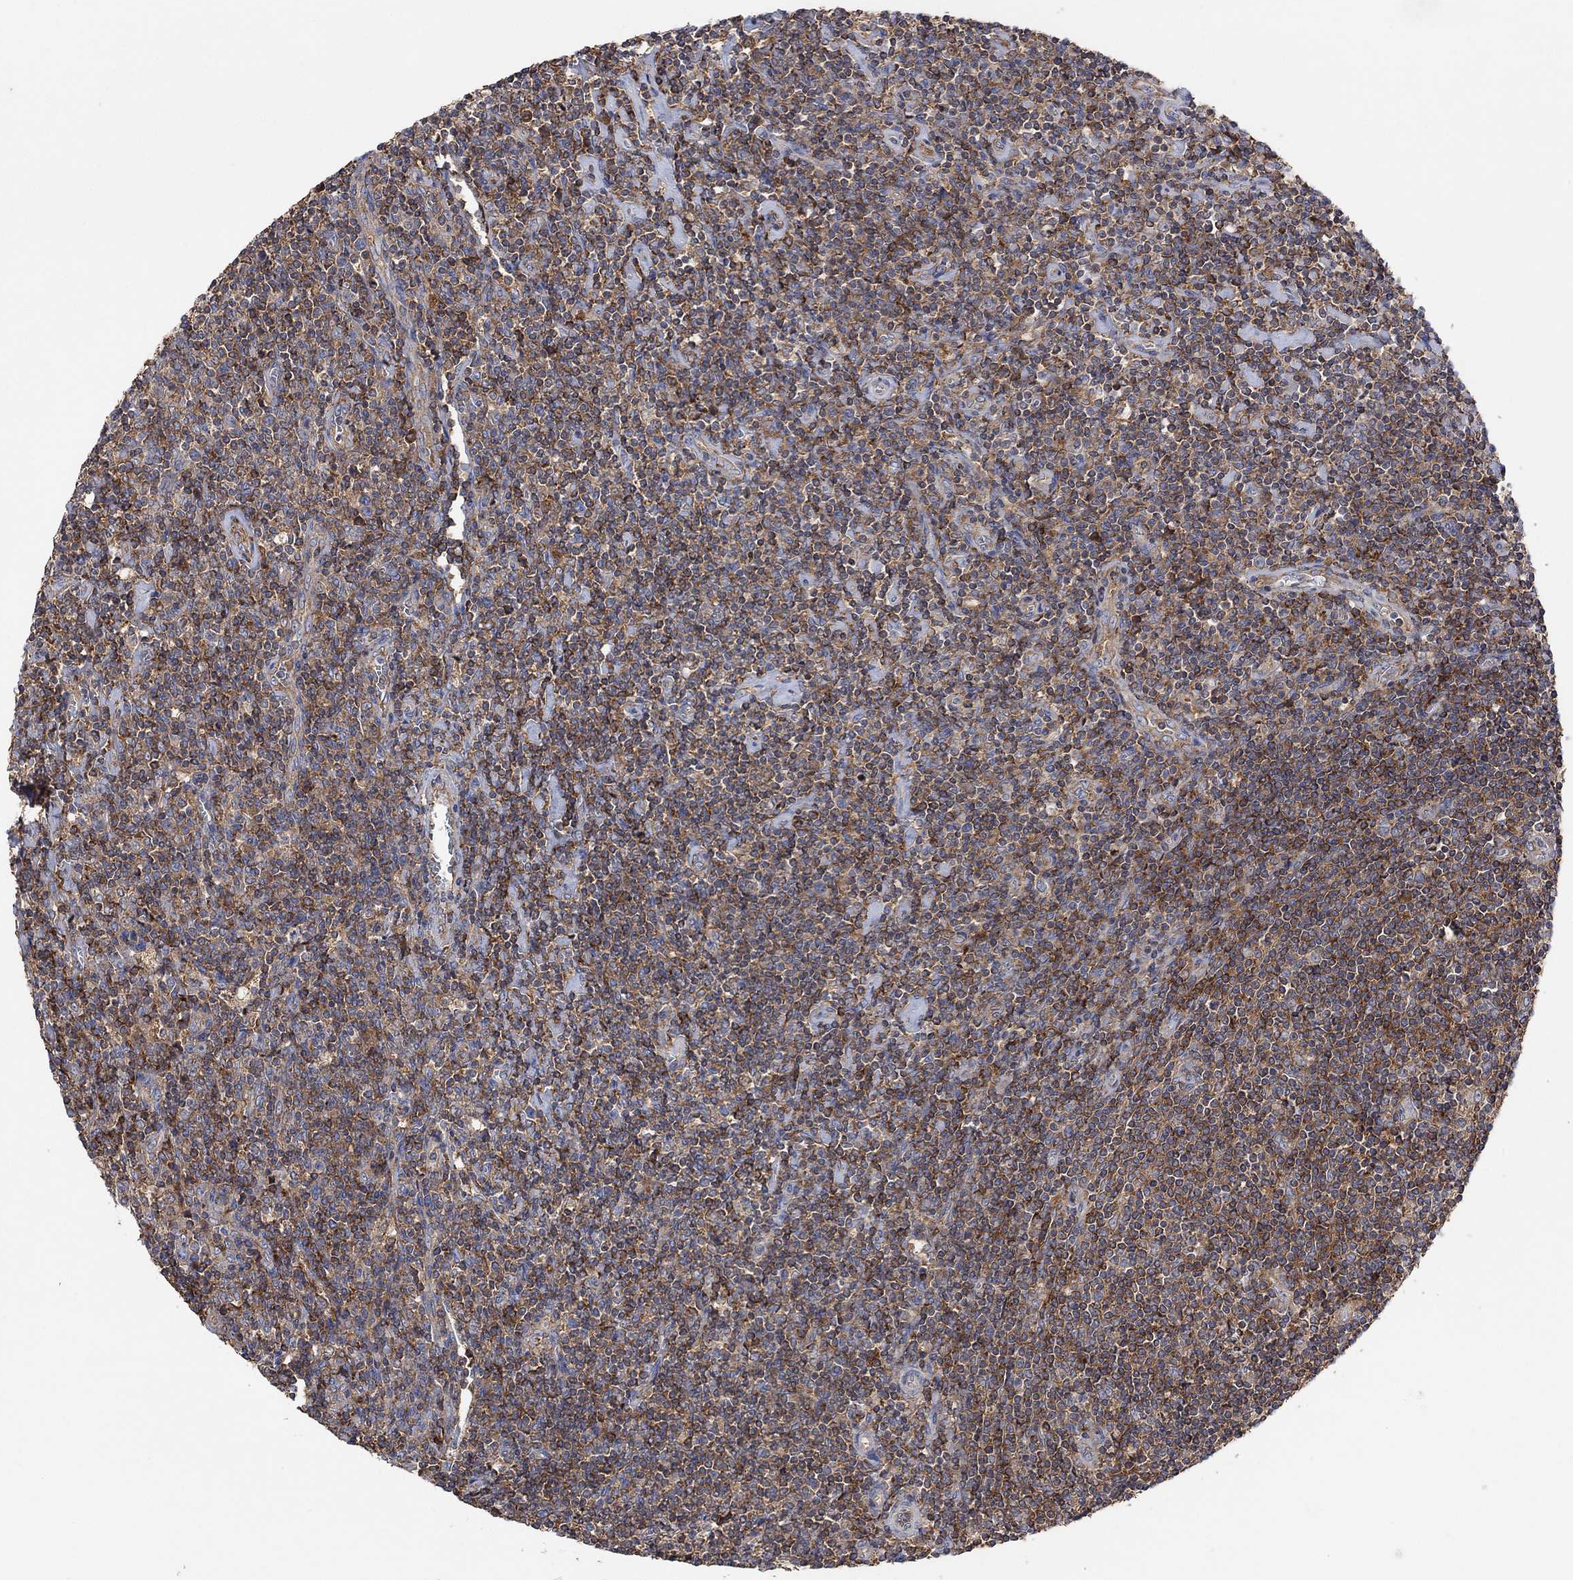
{"staining": {"intensity": "moderate", "quantity": ">75%", "location": "cytoplasmic/membranous"}, "tissue": "lymphoma", "cell_type": "Tumor cells", "image_type": "cancer", "snomed": [{"axis": "morphology", "description": "Hodgkin's disease, NOS"}, {"axis": "topography", "description": "Lymph node"}], "caption": "IHC histopathology image of lymphoma stained for a protein (brown), which displays medium levels of moderate cytoplasmic/membranous positivity in about >75% of tumor cells.", "gene": "BLOC1S3", "patient": {"sex": "male", "age": 40}}